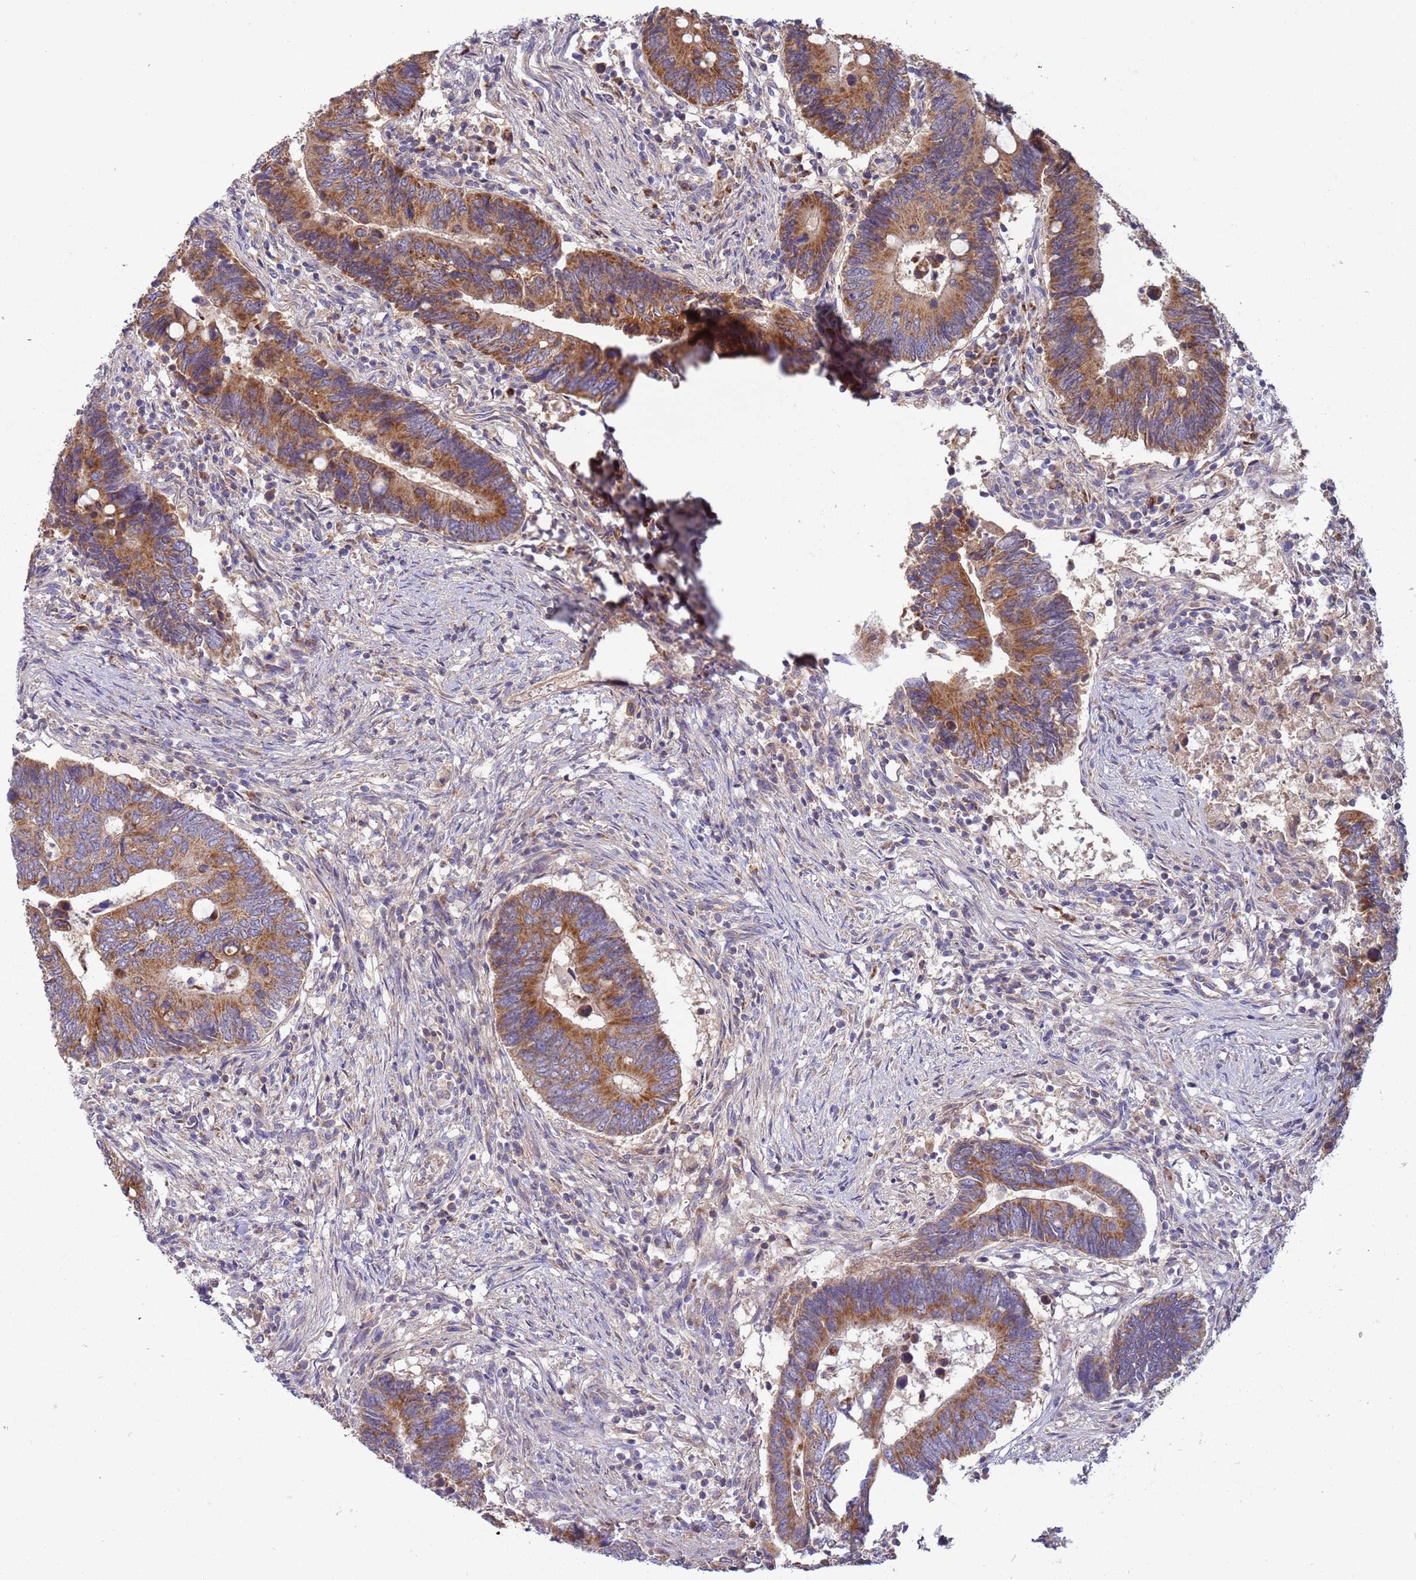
{"staining": {"intensity": "moderate", "quantity": ">75%", "location": "cytoplasmic/membranous"}, "tissue": "colorectal cancer", "cell_type": "Tumor cells", "image_type": "cancer", "snomed": [{"axis": "morphology", "description": "Adenocarcinoma, NOS"}, {"axis": "topography", "description": "Colon"}], "caption": "Moderate cytoplasmic/membranous expression for a protein is seen in approximately >75% of tumor cells of adenocarcinoma (colorectal) using immunohistochemistry.", "gene": "UQCRQ", "patient": {"sex": "male", "age": 87}}